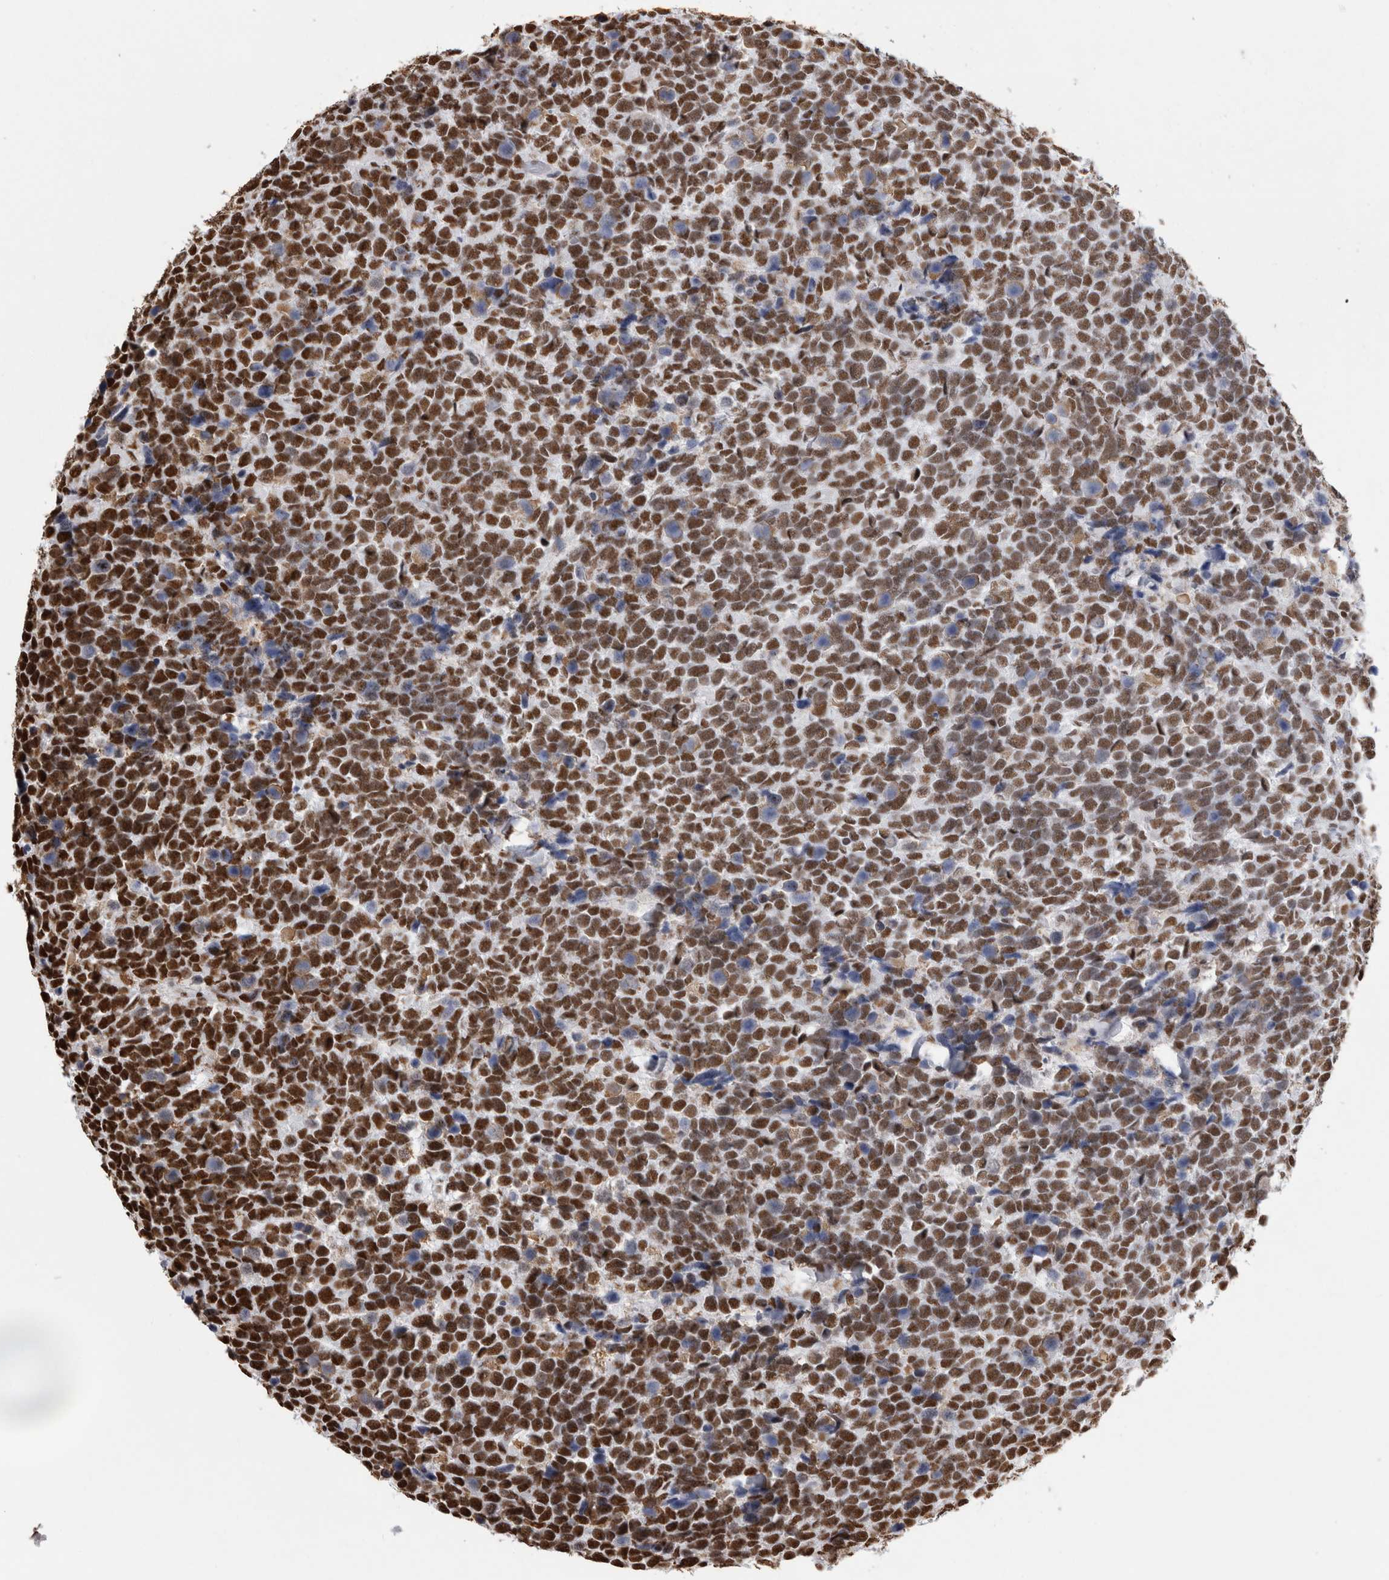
{"staining": {"intensity": "strong", "quantity": ">75%", "location": "nuclear"}, "tissue": "urothelial cancer", "cell_type": "Tumor cells", "image_type": "cancer", "snomed": [{"axis": "morphology", "description": "Urothelial carcinoma, High grade"}, {"axis": "topography", "description": "Urinary bladder"}], "caption": "Immunohistochemical staining of urothelial cancer demonstrates high levels of strong nuclear staining in about >75% of tumor cells. (DAB IHC with brightfield microscopy, high magnification).", "gene": "ALPK3", "patient": {"sex": "female", "age": 82}}